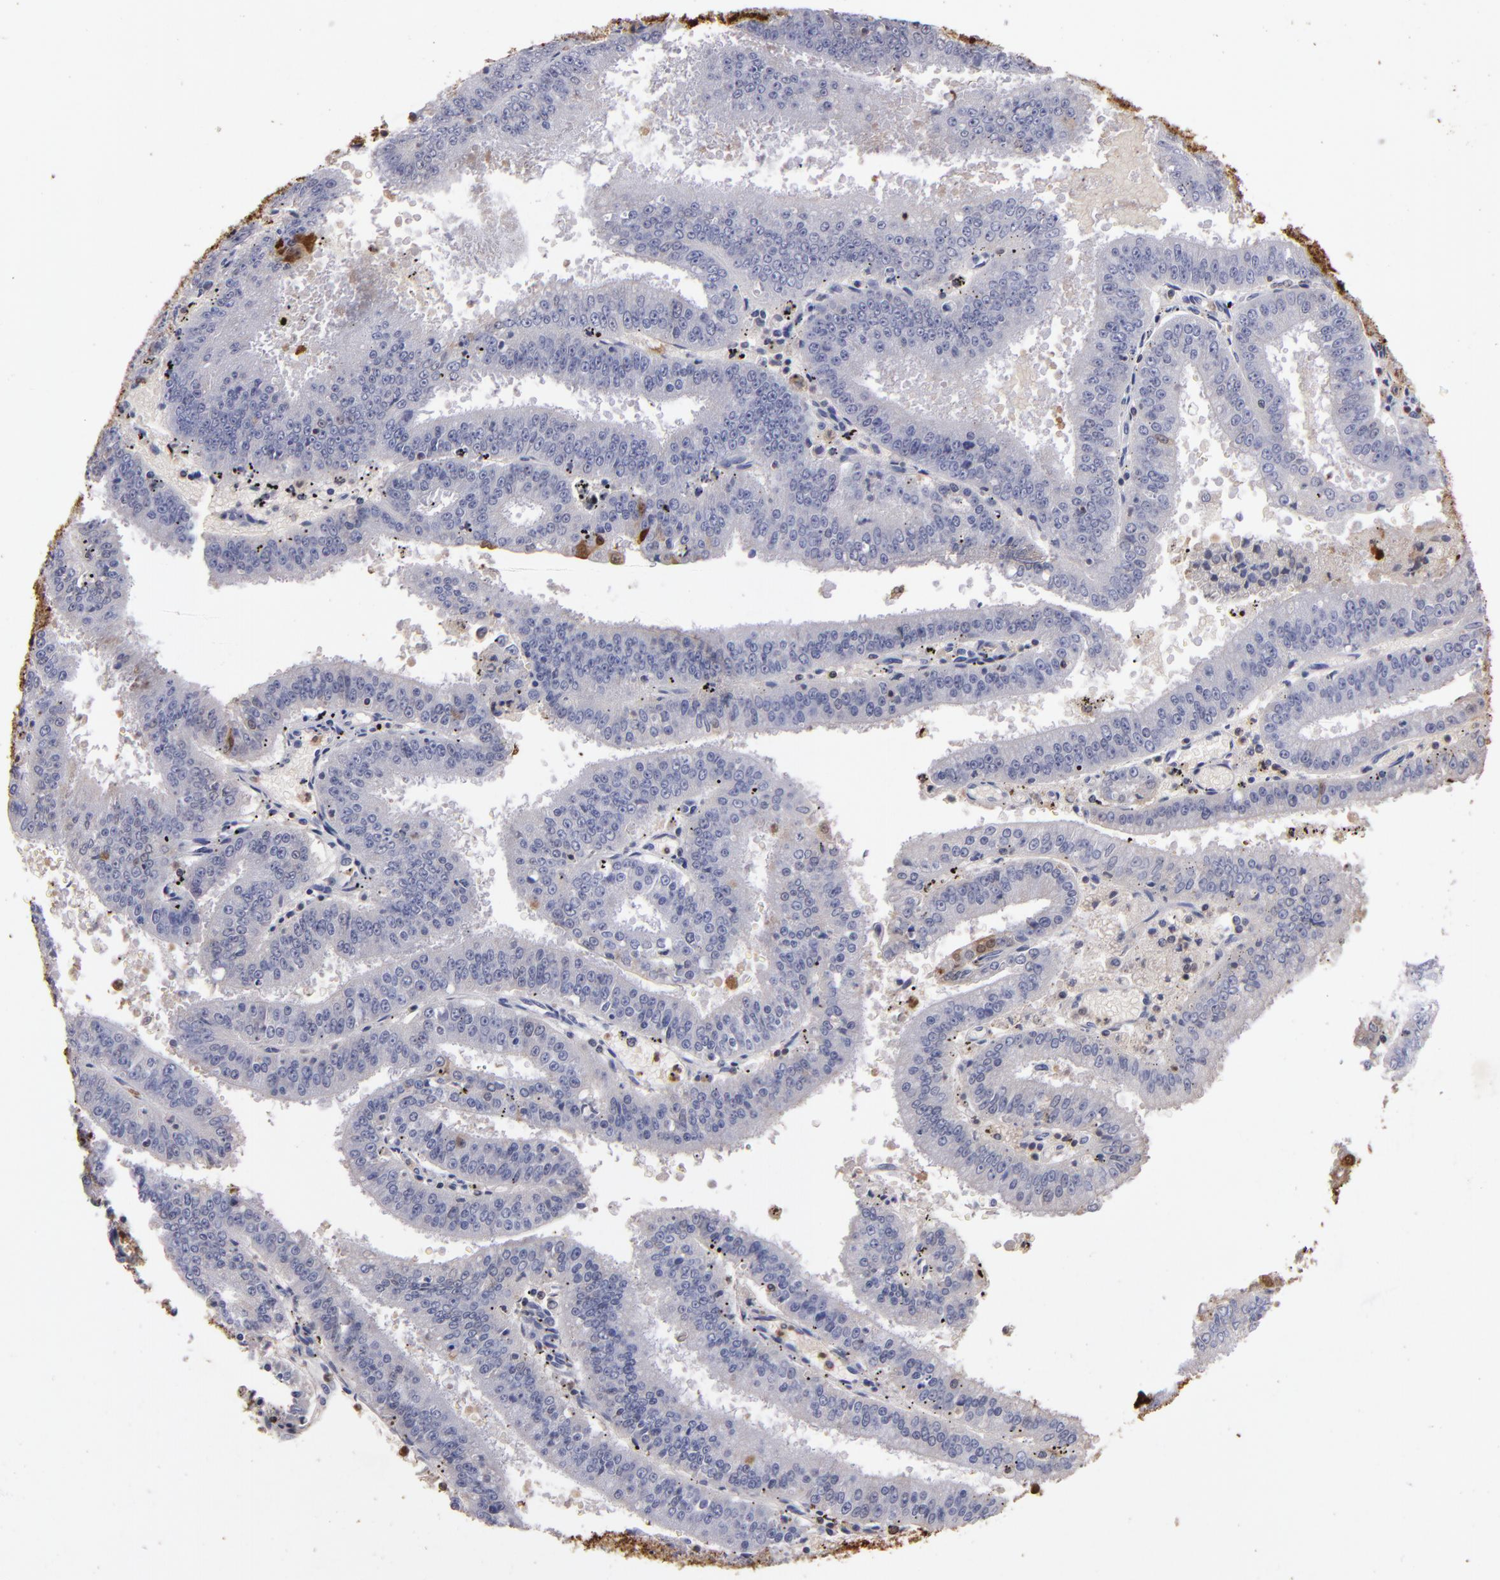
{"staining": {"intensity": "moderate", "quantity": "<25%", "location": "cytoplasmic/membranous,nuclear"}, "tissue": "endometrial cancer", "cell_type": "Tumor cells", "image_type": "cancer", "snomed": [{"axis": "morphology", "description": "Adenocarcinoma, NOS"}, {"axis": "topography", "description": "Endometrium"}], "caption": "Endometrial cancer stained with a protein marker exhibits moderate staining in tumor cells.", "gene": "S100A2", "patient": {"sex": "female", "age": 66}}